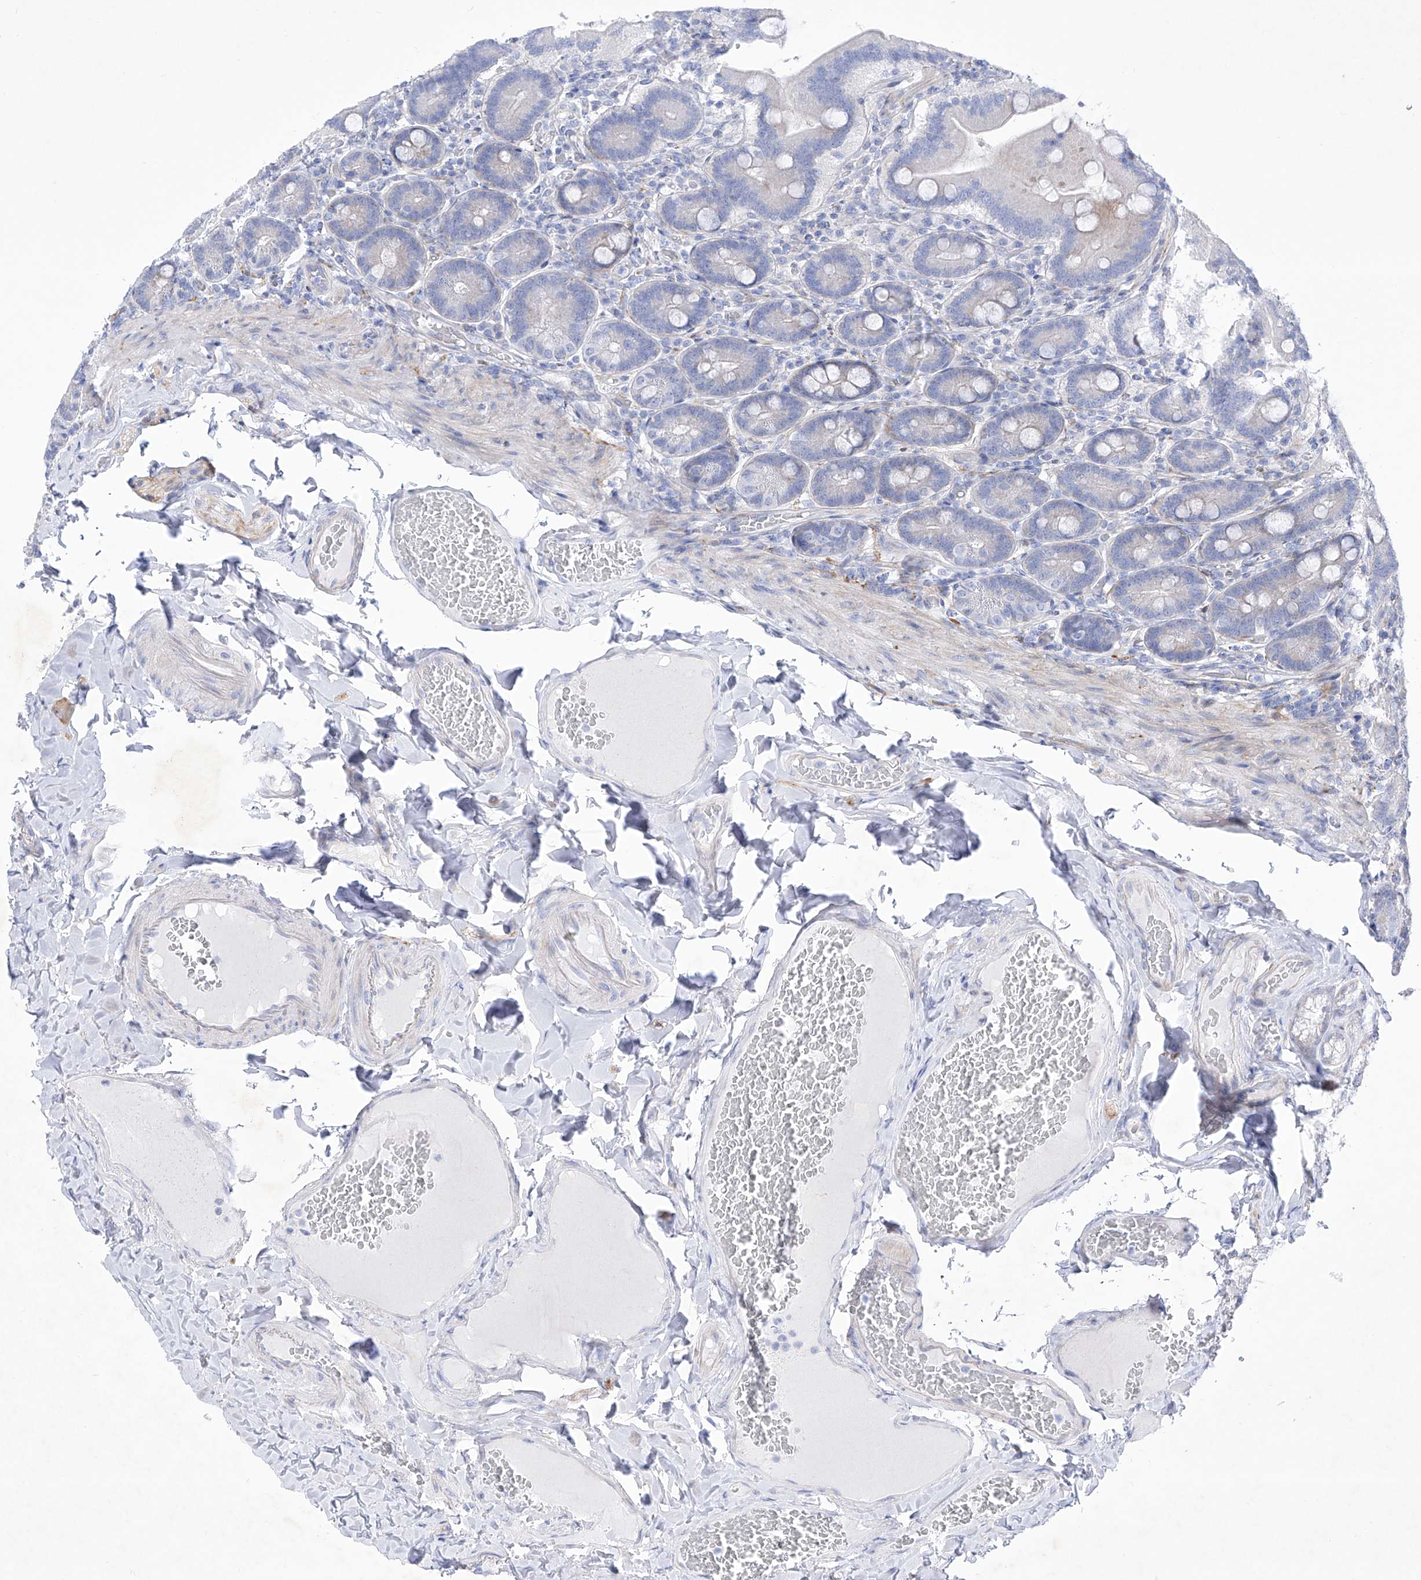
{"staining": {"intensity": "moderate", "quantity": "<25%", "location": "cytoplasmic/membranous"}, "tissue": "duodenum", "cell_type": "Glandular cells", "image_type": "normal", "snomed": [{"axis": "morphology", "description": "Normal tissue, NOS"}, {"axis": "topography", "description": "Duodenum"}], "caption": "Immunohistochemistry histopathology image of benign duodenum: duodenum stained using immunohistochemistry demonstrates low levels of moderate protein expression localized specifically in the cytoplasmic/membranous of glandular cells, appearing as a cytoplasmic/membranous brown color.", "gene": "C1orf87", "patient": {"sex": "female", "age": 62}}